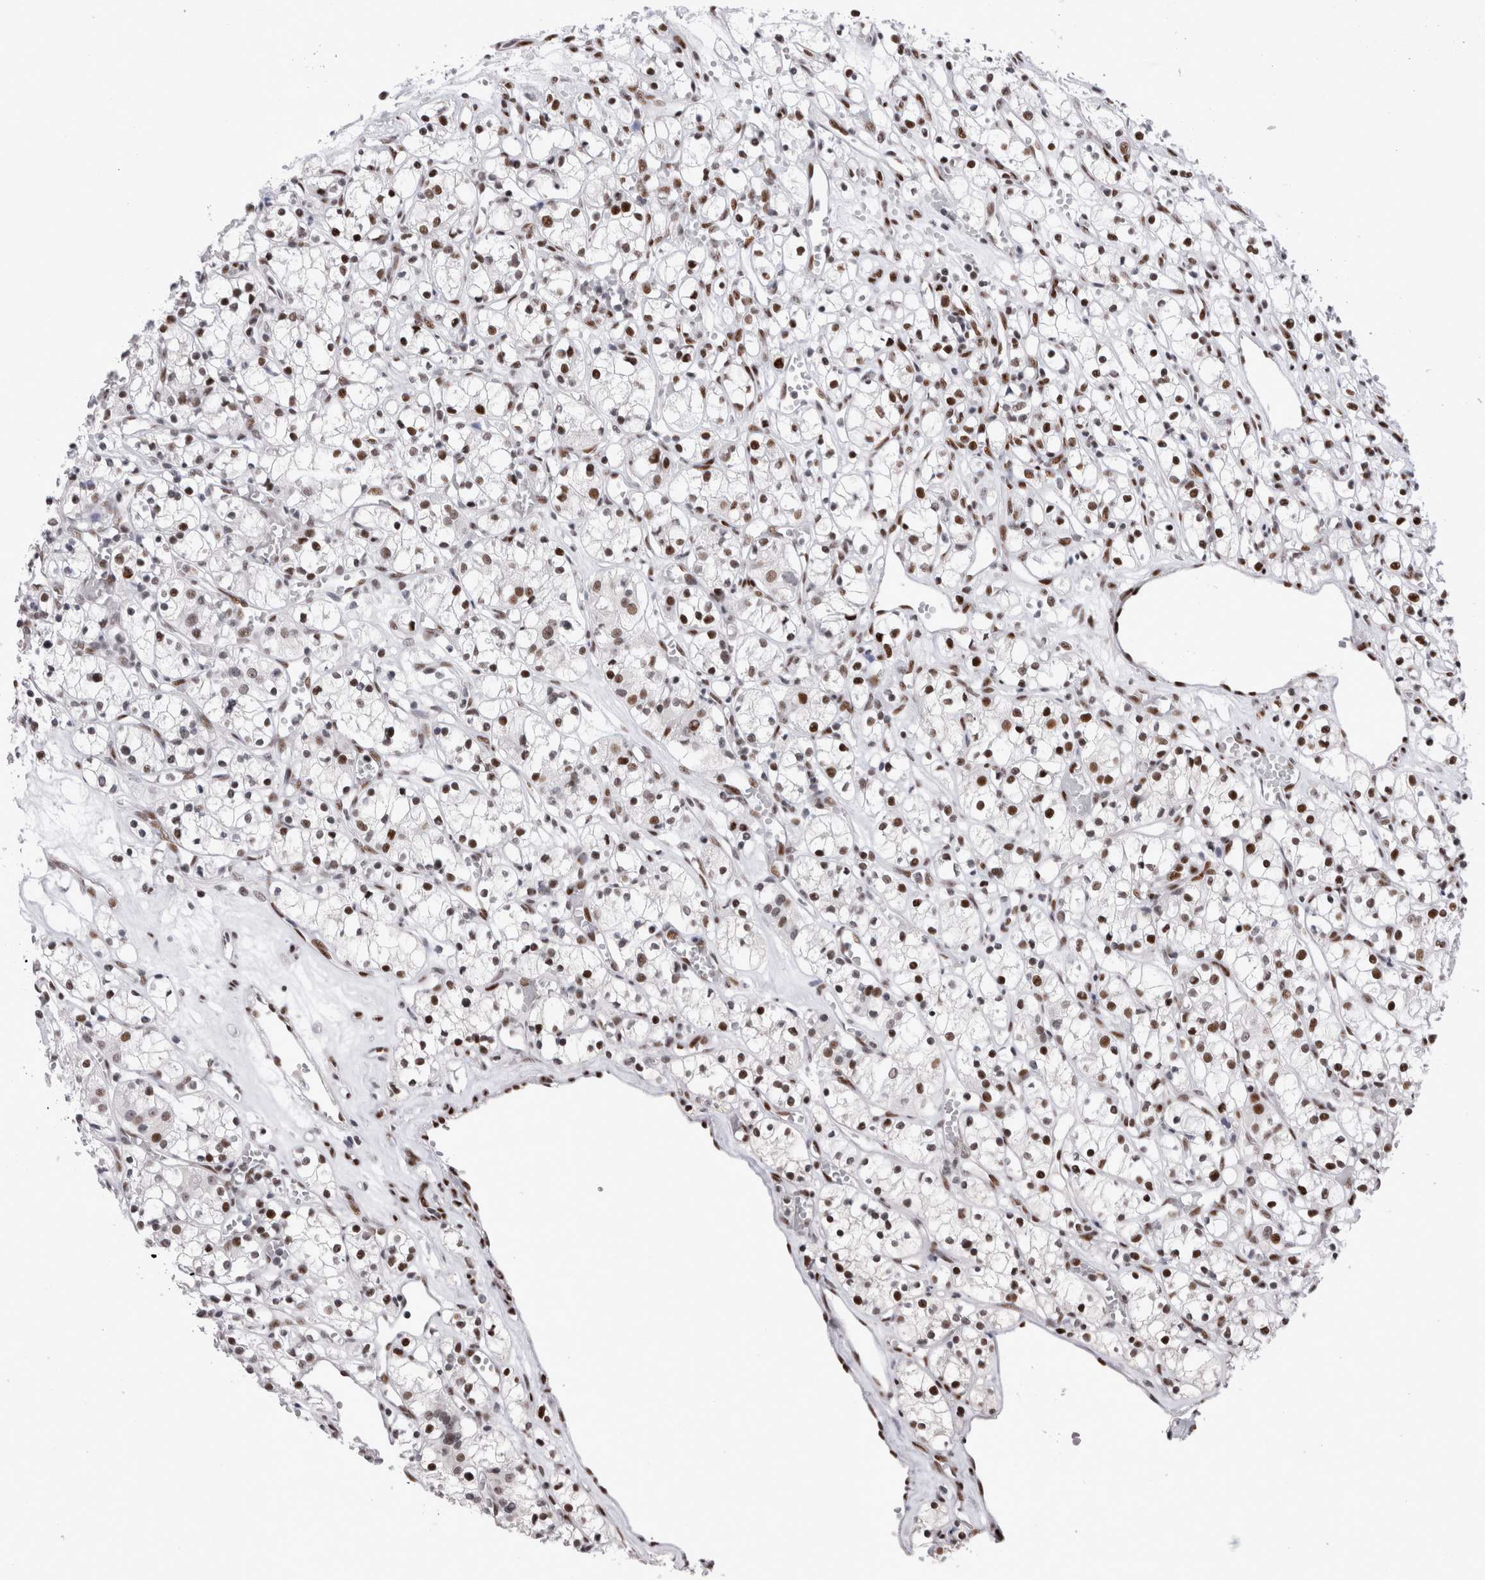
{"staining": {"intensity": "strong", "quantity": ">75%", "location": "nuclear"}, "tissue": "renal cancer", "cell_type": "Tumor cells", "image_type": "cancer", "snomed": [{"axis": "morphology", "description": "Adenocarcinoma, NOS"}, {"axis": "topography", "description": "Kidney"}], "caption": "Protein expression by immunohistochemistry (IHC) reveals strong nuclear staining in approximately >75% of tumor cells in renal cancer.", "gene": "RBM6", "patient": {"sex": "female", "age": 59}}